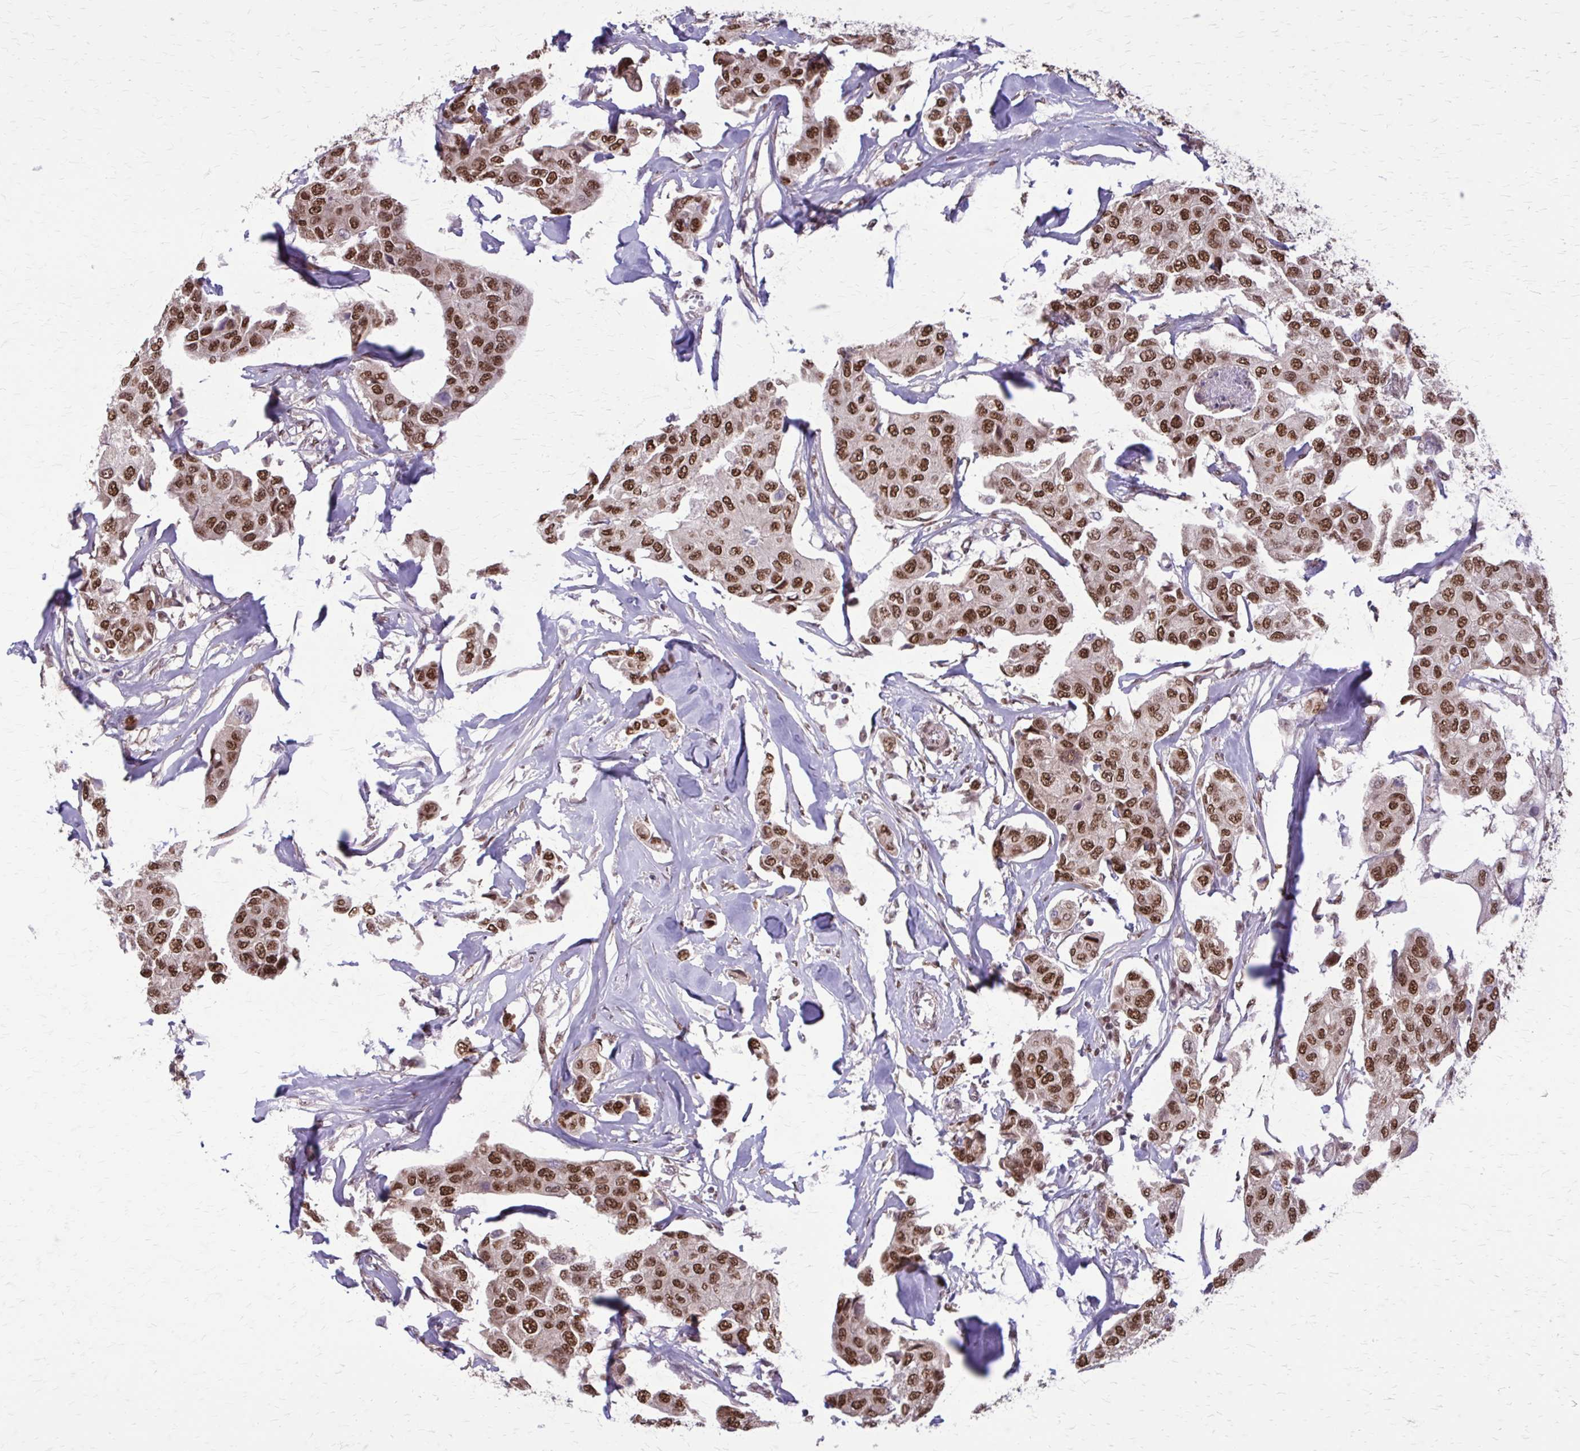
{"staining": {"intensity": "moderate", "quantity": ">75%", "location": "nuclear"}, "tissue": "breast cancer", "cell_type": "Tumor cells", "image_type": "cancer", "snomed": [{"axis": "morphology", "description": "Duct carcinoma"}, {"axis": "topography", "description": "Breast"}, {"axis": "topography", "description": "Lymph node"}], "caption": "The image reveals staining of breast cancer, revealing moderate nuclear protein staining (brown color) within tumor cells.", "gene": "TTF1", "patient": {"sex": "female", "age": 80}}